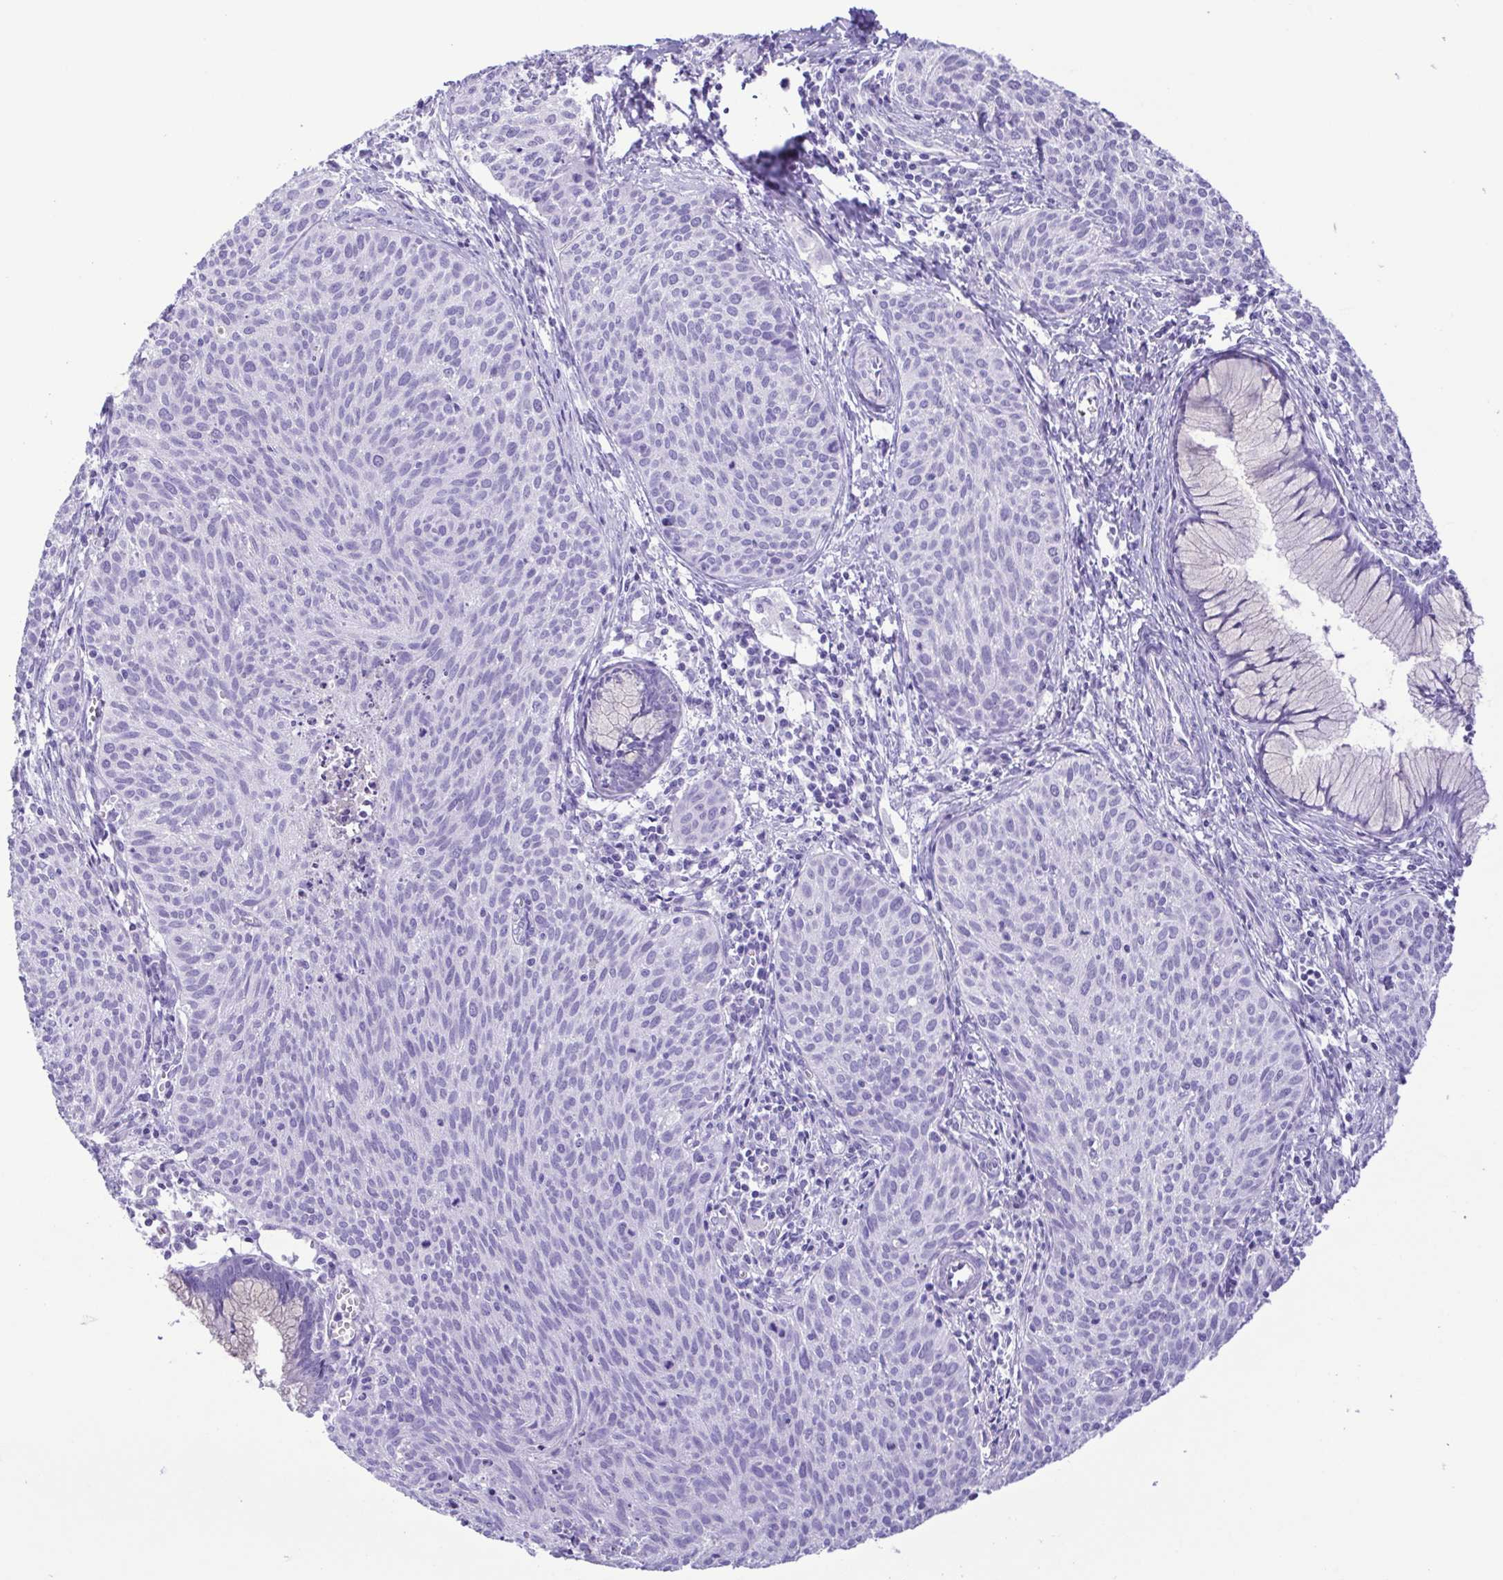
{"staining": {"intensity": "negative", "quantity": "none", "location": "none"}, "tissue": "cervical cancer", "cell_type": "Tumor cells", "image_type": "cancer", "snomed": [{"axis": "morphology", "description": "Squamous cell carcinoma, NOS"}, {"axis": "topography", "description": "Cervix"}], "caption": "This photomicrograph is of squamous cell carcinoma (cervical) stained with IHC to label a protein in brown with the nuclei are counter-stained blue. There is no staining in tumor cells.", "gene": "OVGP1", "patient": {"sex": "female", "age": 38}}